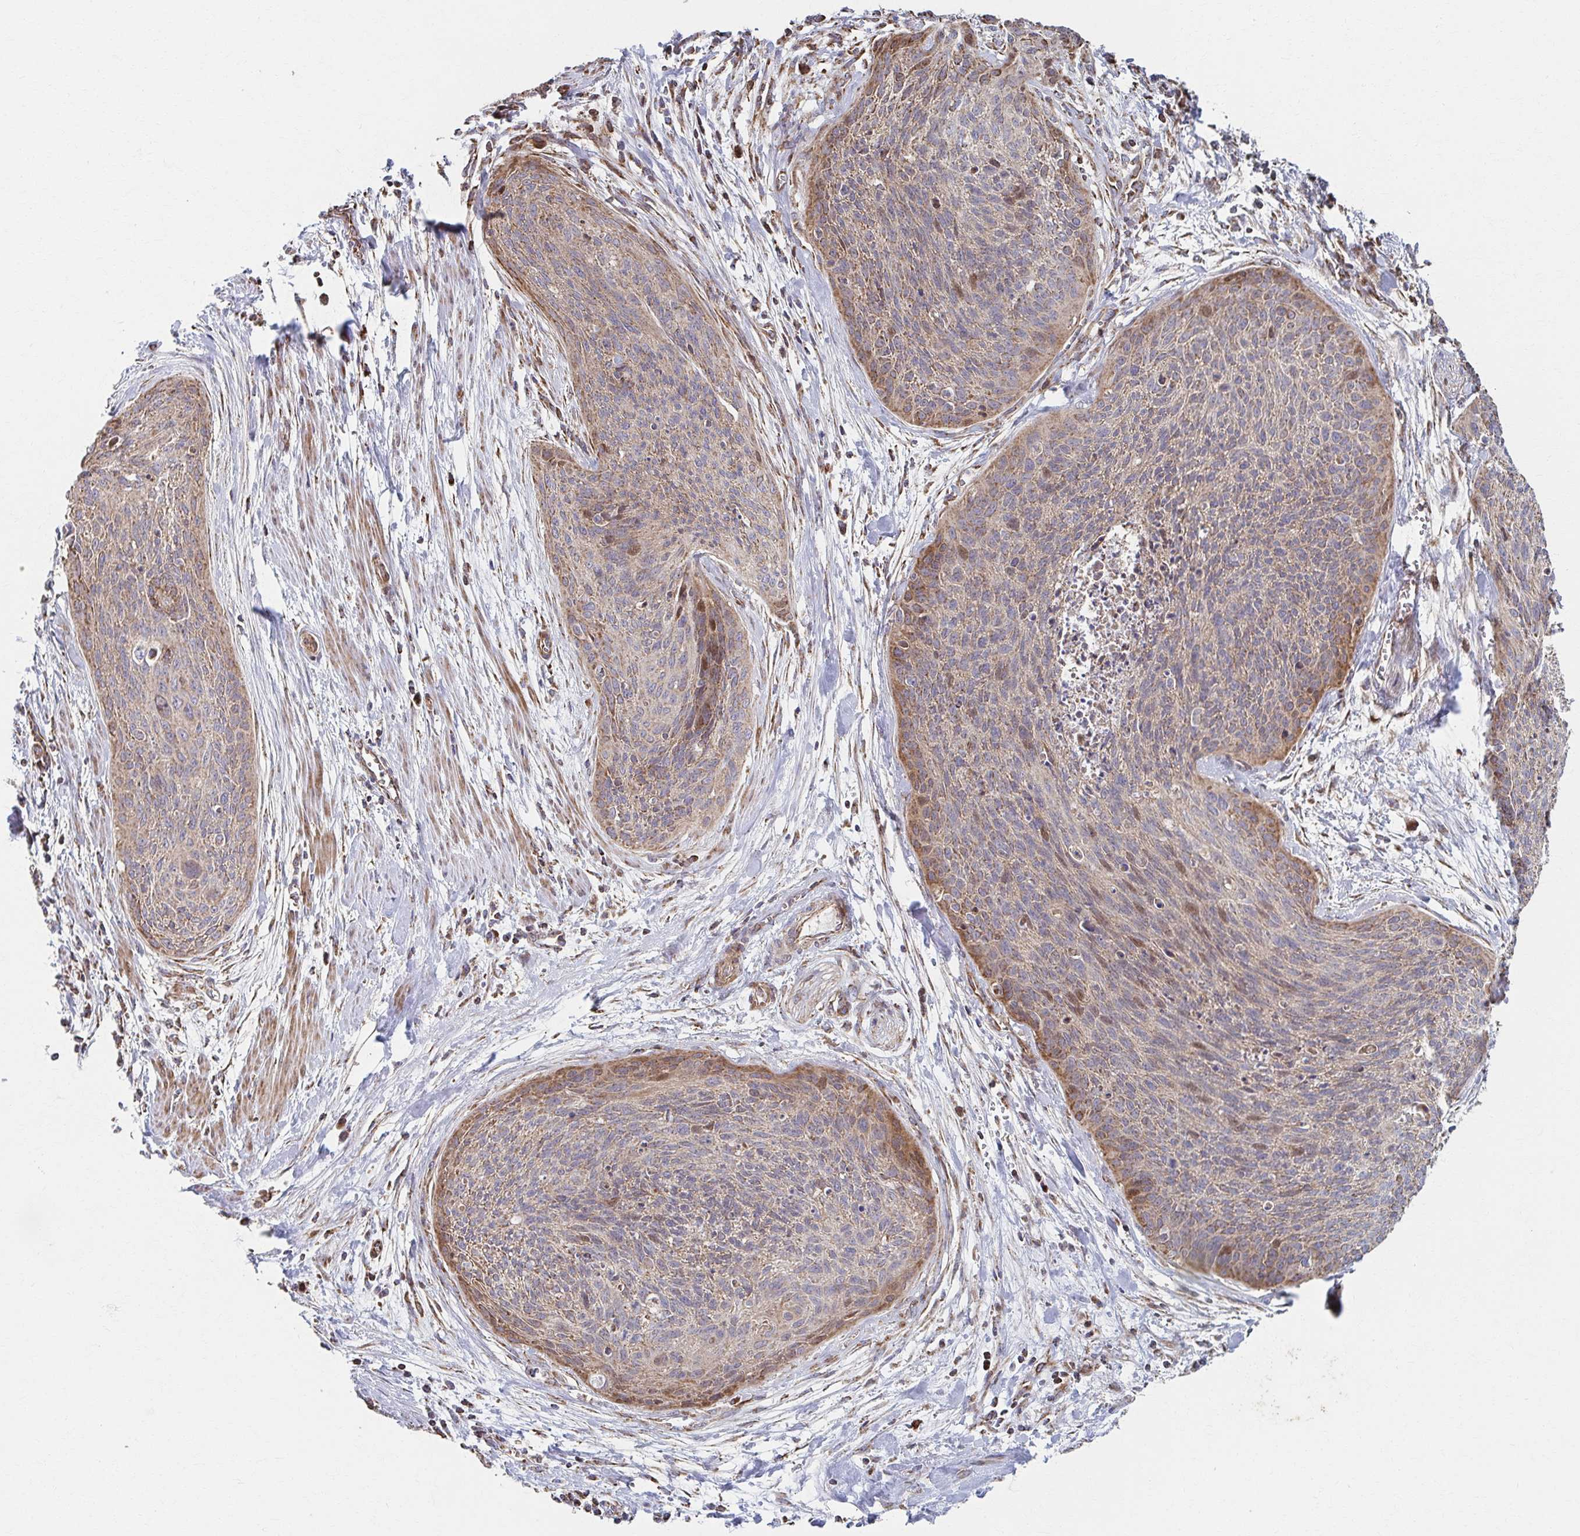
{"staining": {"intensity": "moderate", "quantity": "<25%", "location": "cytoplasmic/membranous,nuclear"}, "tissue": "cervical cancer", "cell_type": "Tumor cells", "image_type": "cancer", "snomed": [{"axis": "morphology", "description": "Squamous cell carcinoma, NOS"}, {"axis": "topography", "description": "Cervix"}], "caption": "IHC (DAB (3,3'-diaminobenzidine)) staining of human cervical cancer displays moderate cytoplasmic/membranous and nuclear protein positivity in about <25% of tumor cells. (IHC, brightfield microscopy, high magnification).", "gene": "SAT1", "patient": {"sex": "female", "age": 55}}